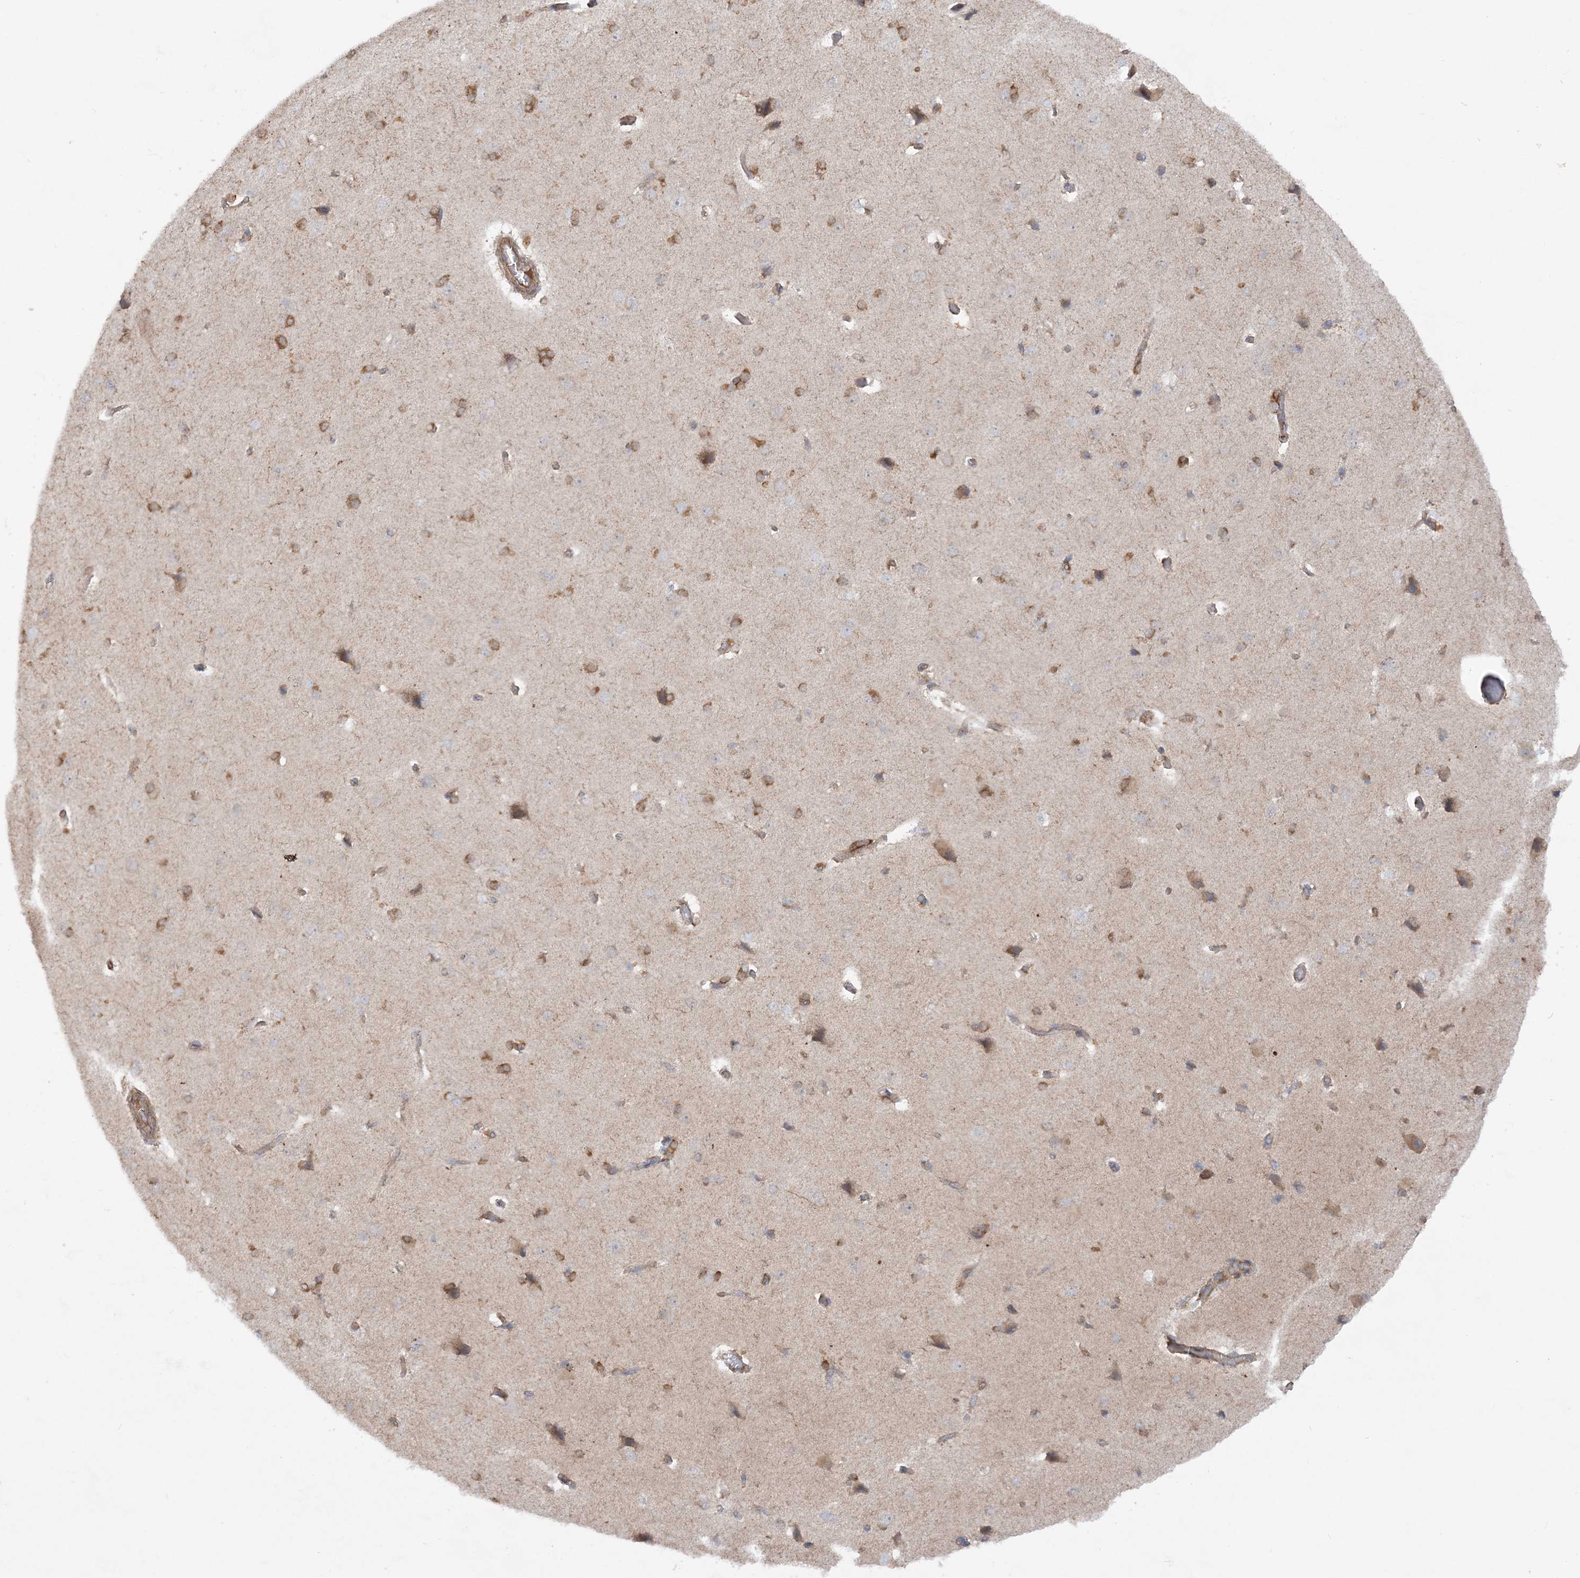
{"staining": {"intensity": "moderate", "quantity": ">75%", "location": "cytoplasmic/membranous"}, "tissue": "cerebral cortex", "cell_type": "Endothelial cells", "image_type": "normal", "snomed": [{"axis": "morphology", "description": "Normal tissue, NOS"}, {"axis": "topography", "description": "Cerebral cortex"}], "caption": "Immunohistochemical staining of normal cerebral cortex displays medium levels of moderate cytoplasmic/membranous expression in about >75% of endothelial cells.", "gene": "SCLT1", "patient": {"sex": "male", "age": 62}}